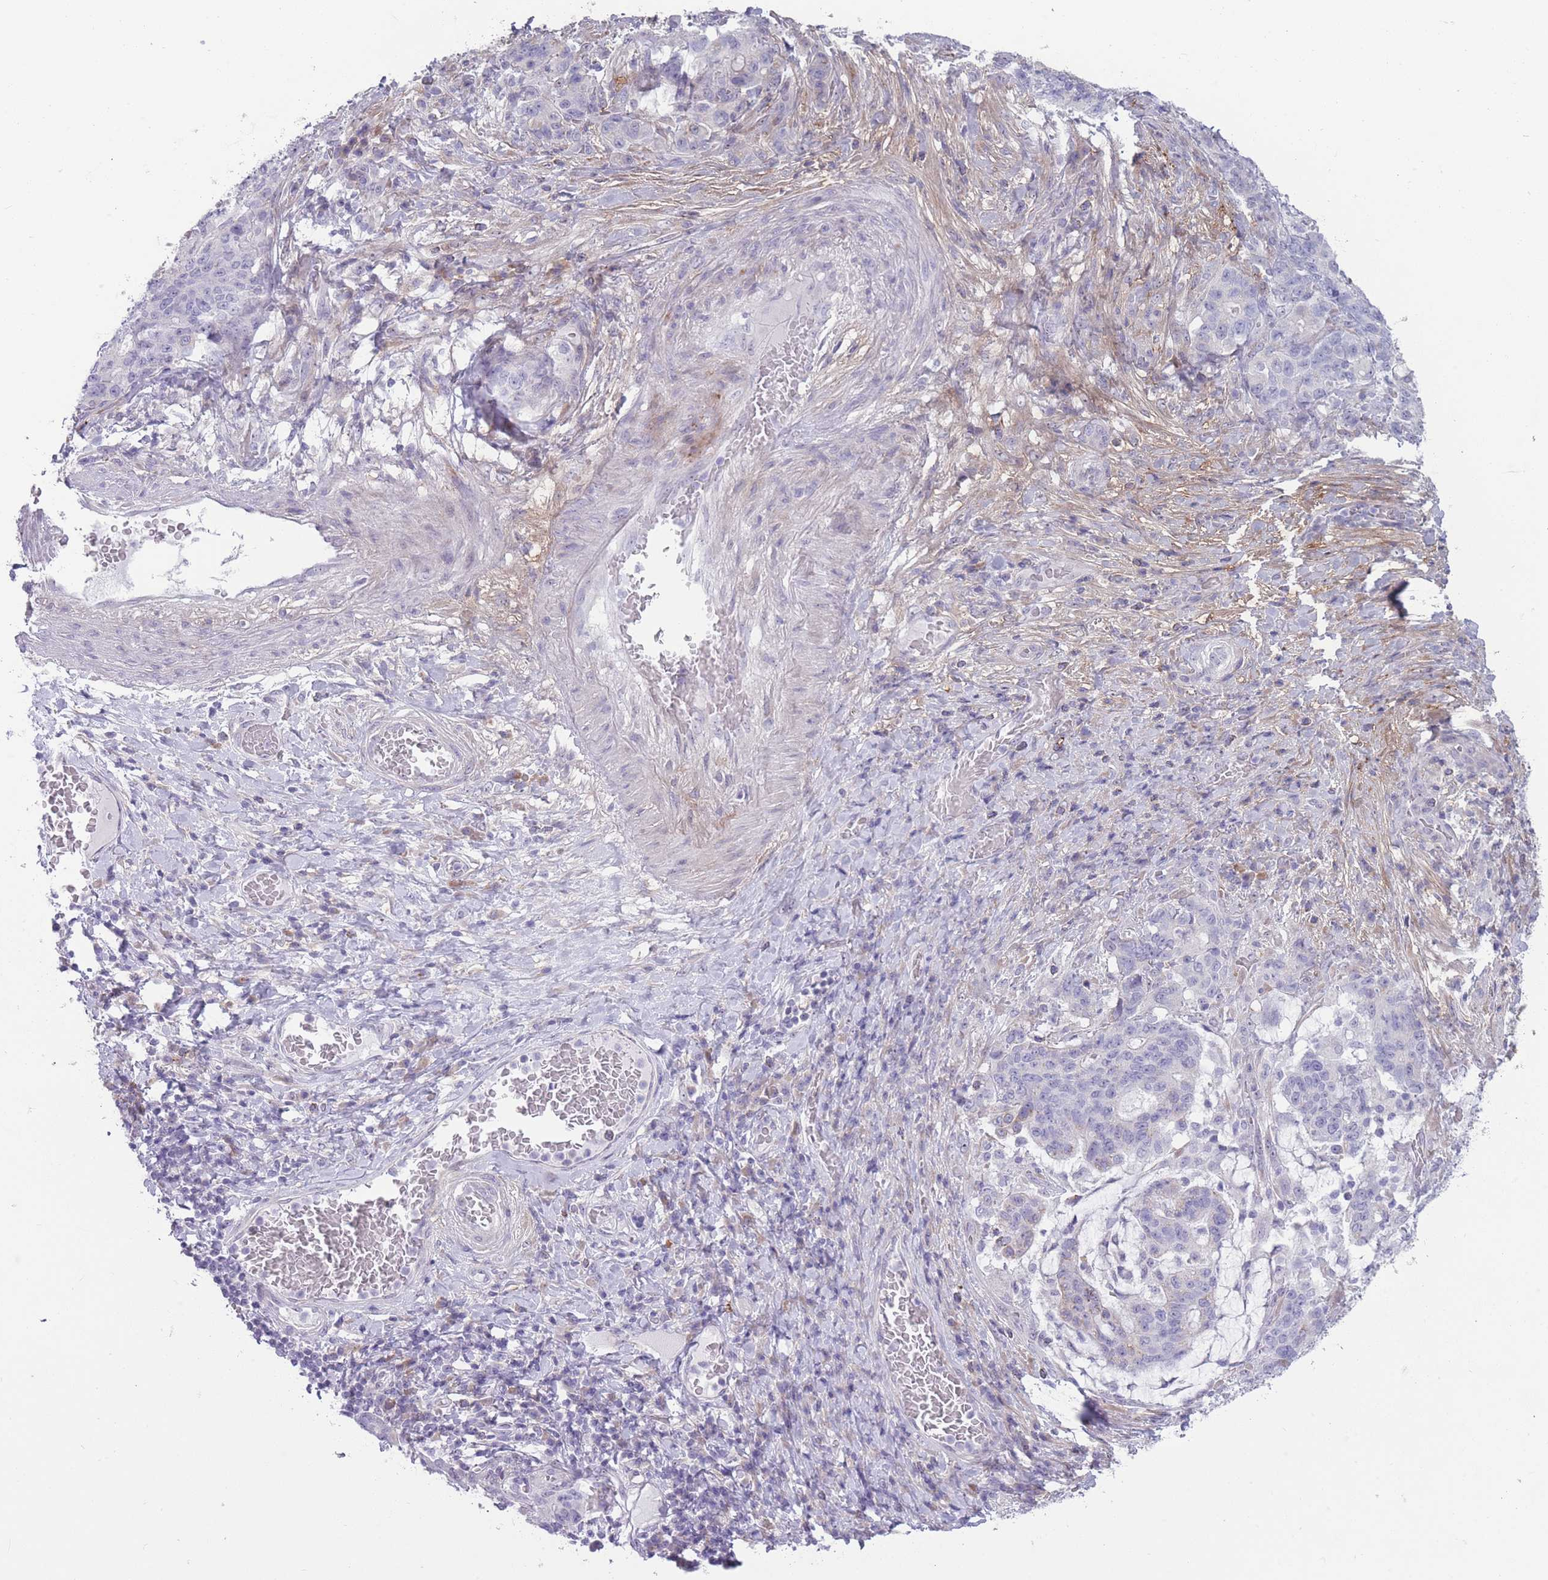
{"staining": {"intensity": "negative", "quantity": "none", "location": "none"}, "tissue": "stomach cancer", "cell_type": "Tumor cells", "image_type": "cancer", "snomed": [{"axis": "morphology", "description": "Normal tissue, NOS"}, {"axis": "morphology", "description": "Adenocarcinoma, NOS"}, {"axis": "topography", "description": "Stomach"}], "caption": "IHC histopathology image of neoplastic tissue: stomach adenocarcinoma stained with DAB demonstrates no significant protein positivity in tumor cells.", "gene": "PAIP2B", "patient": {"sex": "female", "age": 64}}